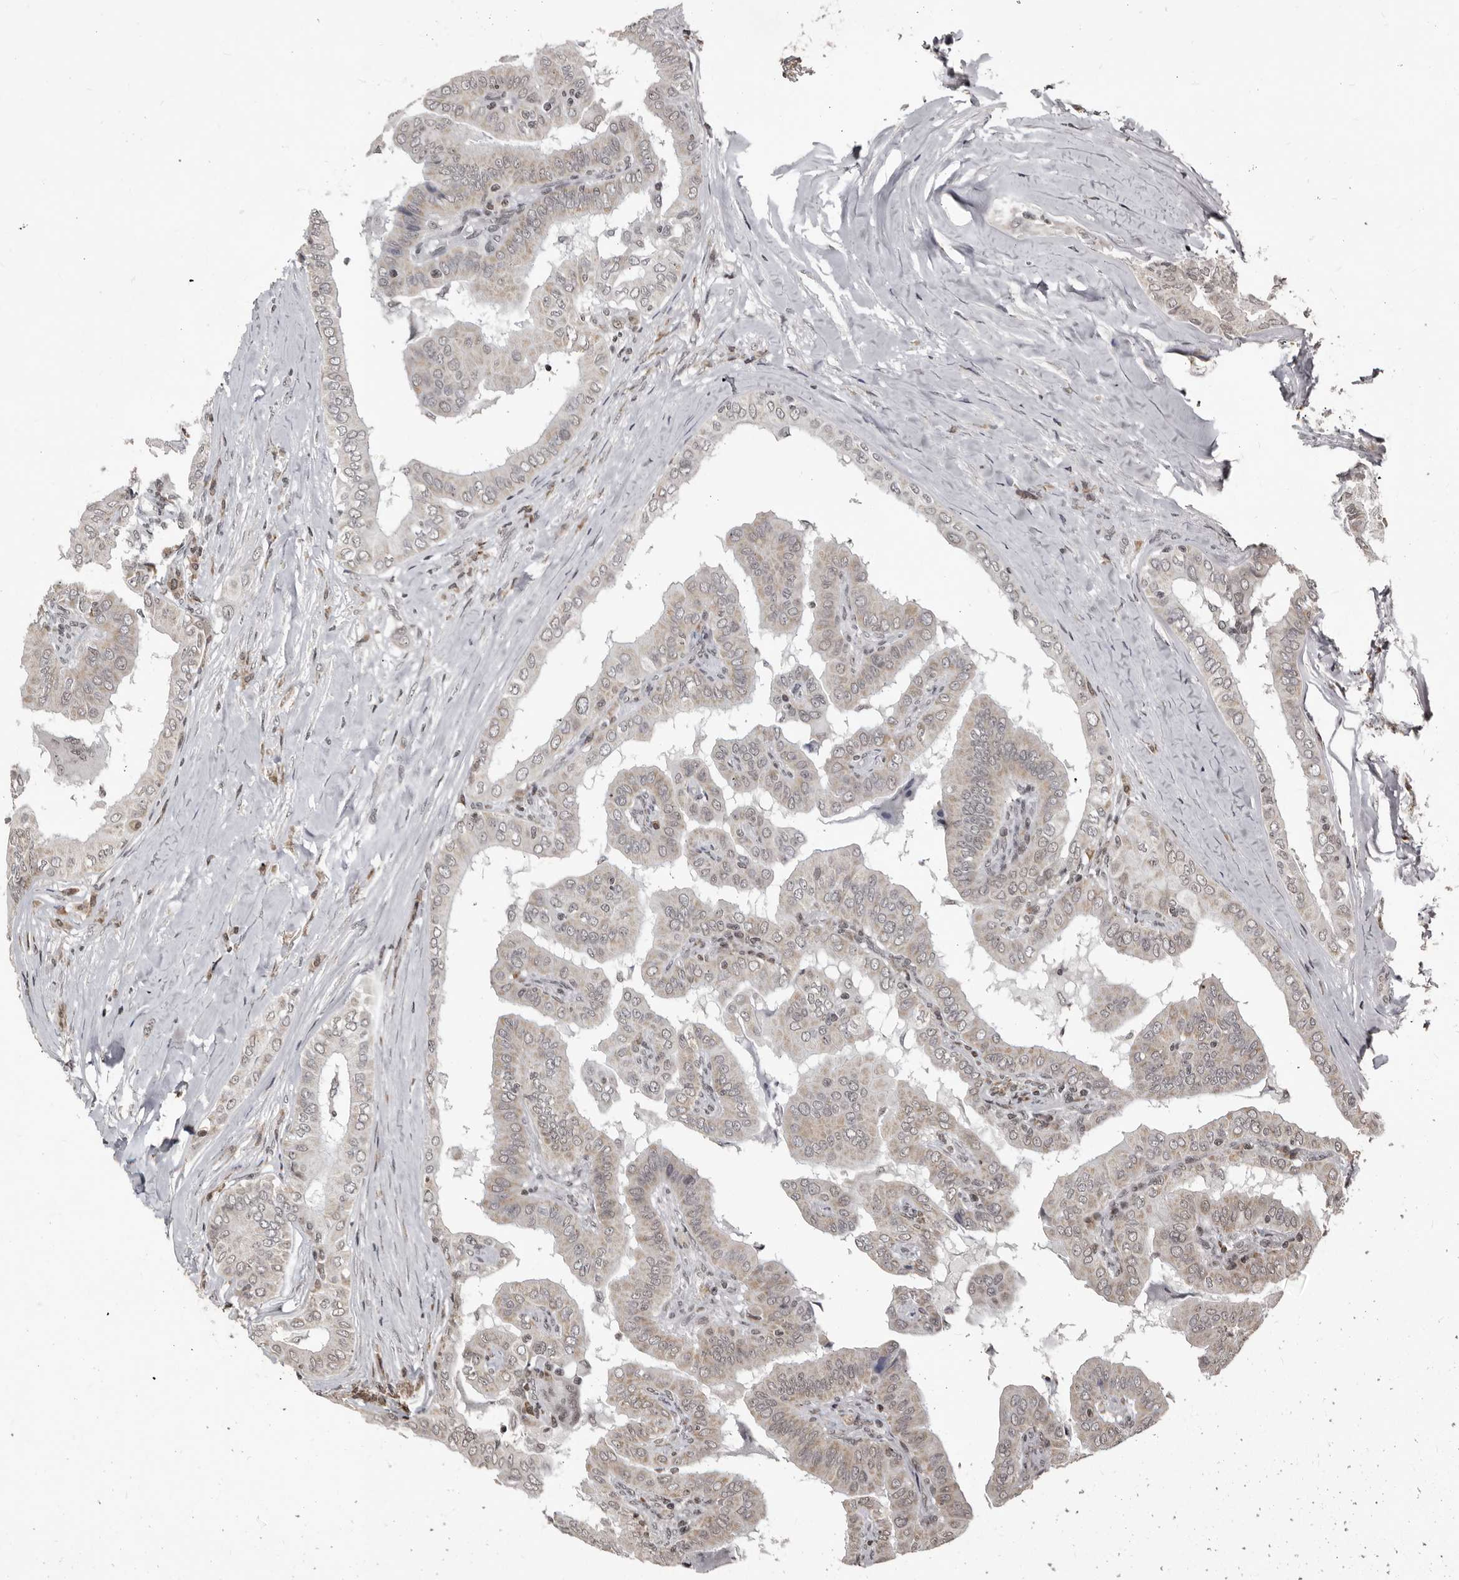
{"staining": {"intensity": "weak", "quantity": "<25%", "location": "cytoplasmic/membranous"}, "tissue": "thyroid cancer", "cell_type": "Tumor cells", "image_type": "cancer", "snomed": [{"axis": "morphology", "description": "Papillary adenocarcinoma, NOS"}, {"axis": "topography", "description": "Thyroid gland"}], "caption": "DAB immunohistochemical staining of human thyroid cancer (papillary adenocarcinoma) shows no significant expression in tumor cells. The staining was performed using DAB to visualize the protein expression in brown, while the nuclei were stained in blue with hematoxylin (Magnification: 20x).", "gene": "THUMPD1", "patient": {"sex": "male", "age": 33}}